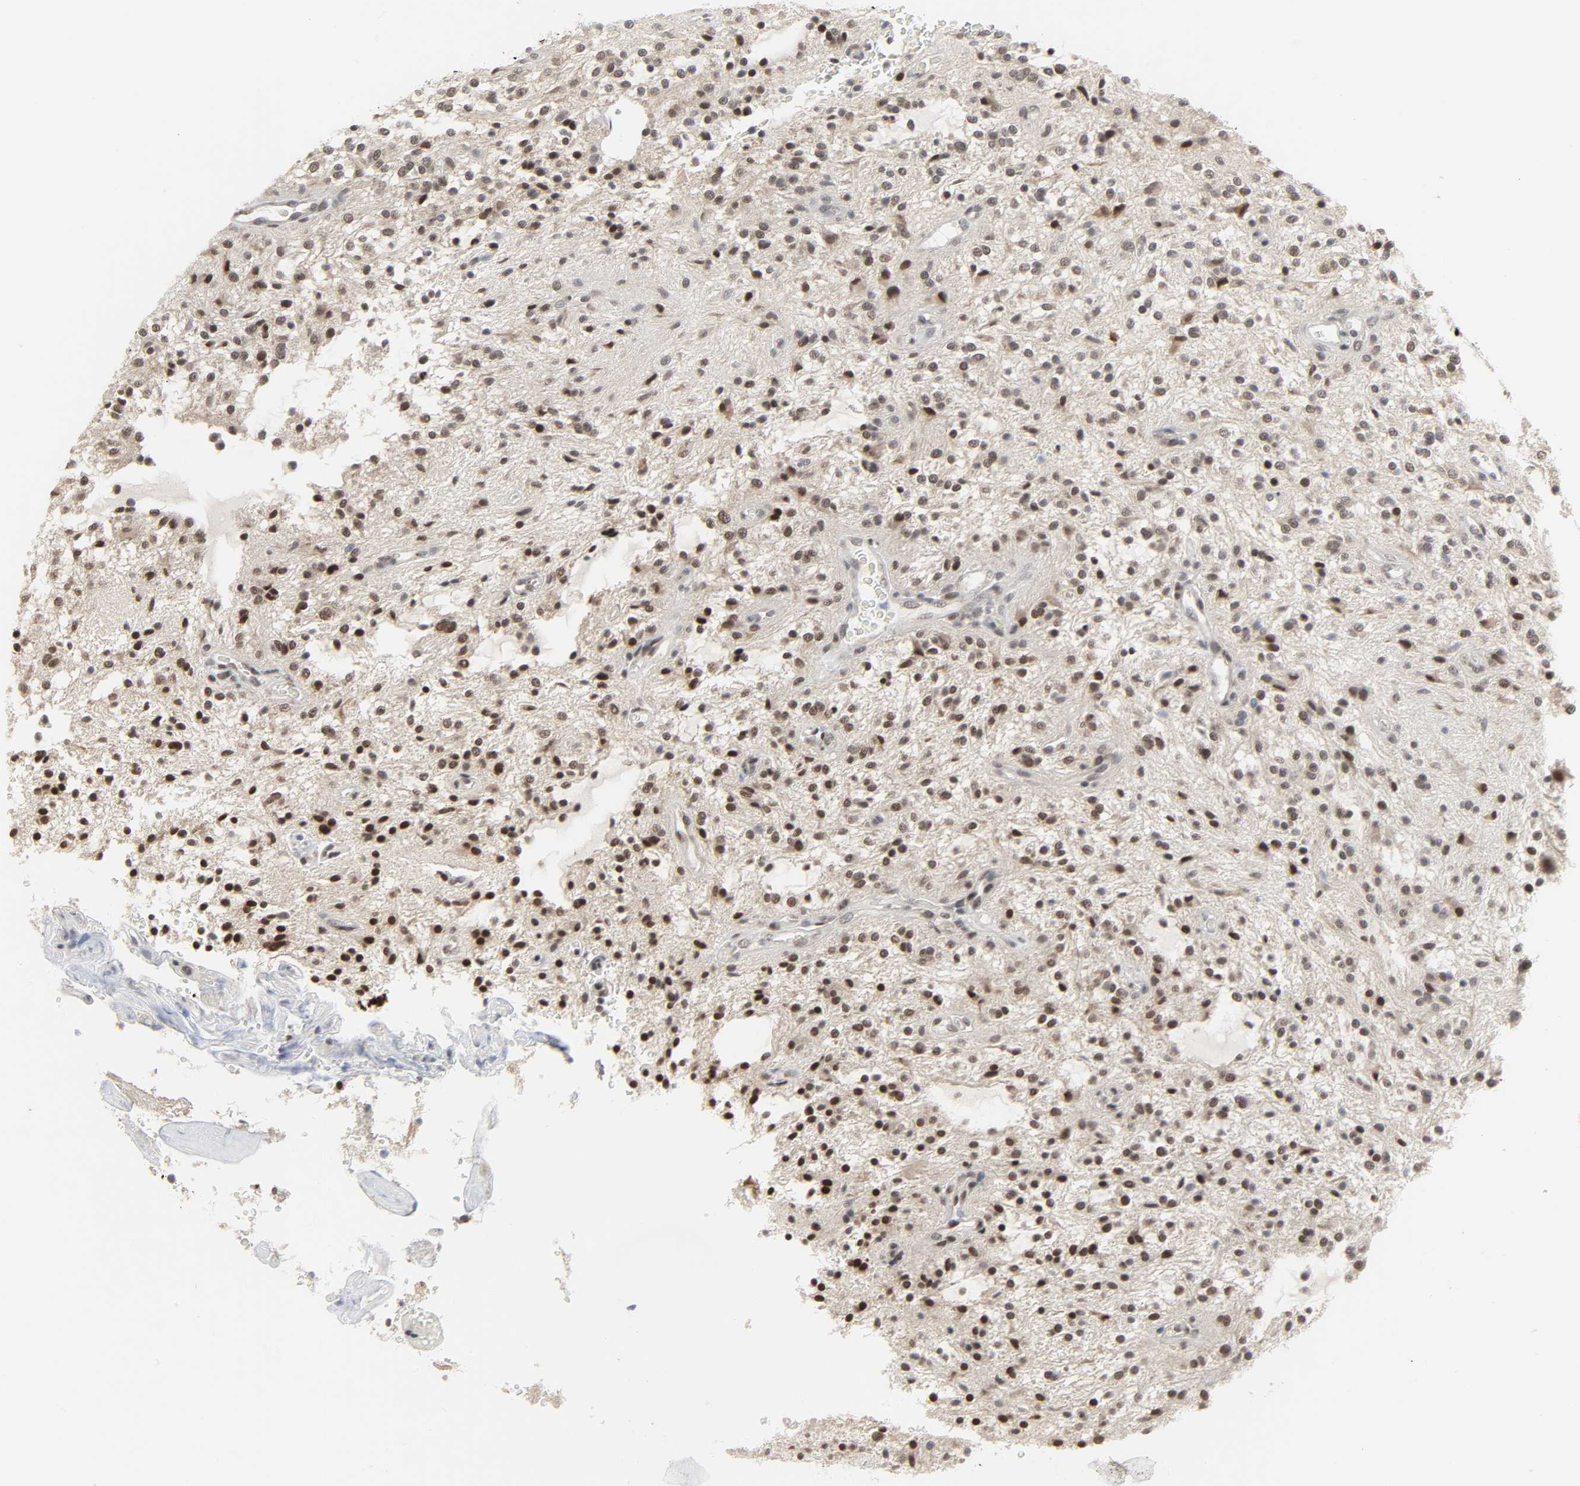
{"staining": {"intensity": "strong", "quantity": ">75%", "location": "nuclear"}, "tissue": "glioma", "cell_type": "Tumor cells", "image_type": "cancer", "snomed": [{"axis": "morphology", "description": "Glioma, malignant, NOS"}, {"axis": "topography", "description": "Cerebellum"}], "caption": "Immunohistochemical staining of glioma demonstrates strong nuclear protein expression in approximately >75% of tumor cells.", "gene": "MUC1", "patient": {"sex": "female", "age": 10}}